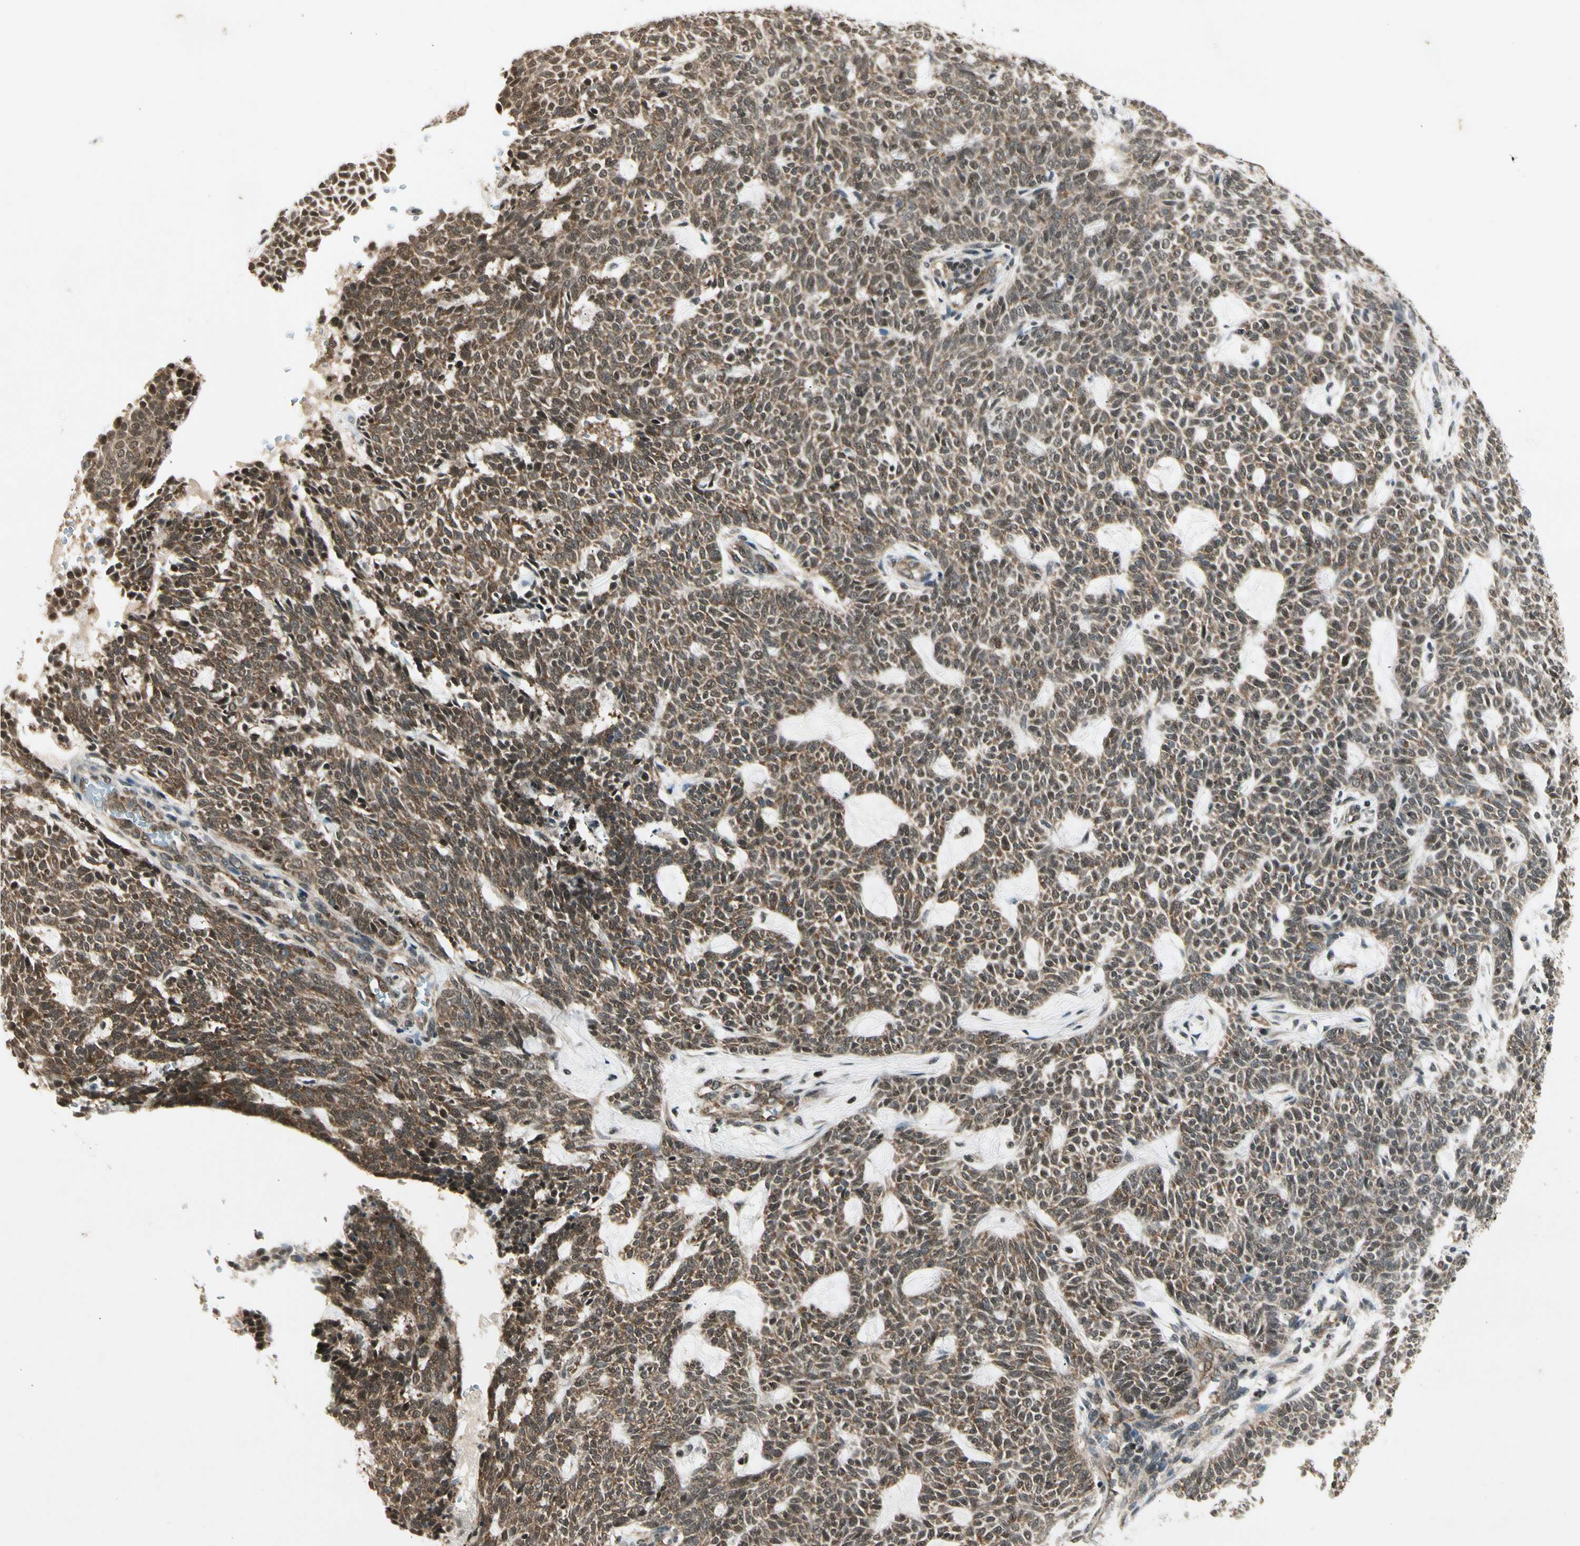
{"staining": {"intensity": "moderate", "quantity": ">75%", "location": "cytoplasmic/membranous"}, "tissue": "skin cancer", "cell_type": "Tumor cells", "image_type": "cancer", "snomed": [{"axis": "morphology", "description": "Basal cell carcinoma"}, {"axis": "topography", "description": "Skin"}], "caption": "IHC of skin cancer (basal cell carcinoma) reveals medium levels of moderate cytoplasmic/membranous expression in about >75% of tumor cells.", "gene": "SMN2", "patient": {"sex": "male", "age": 87}}